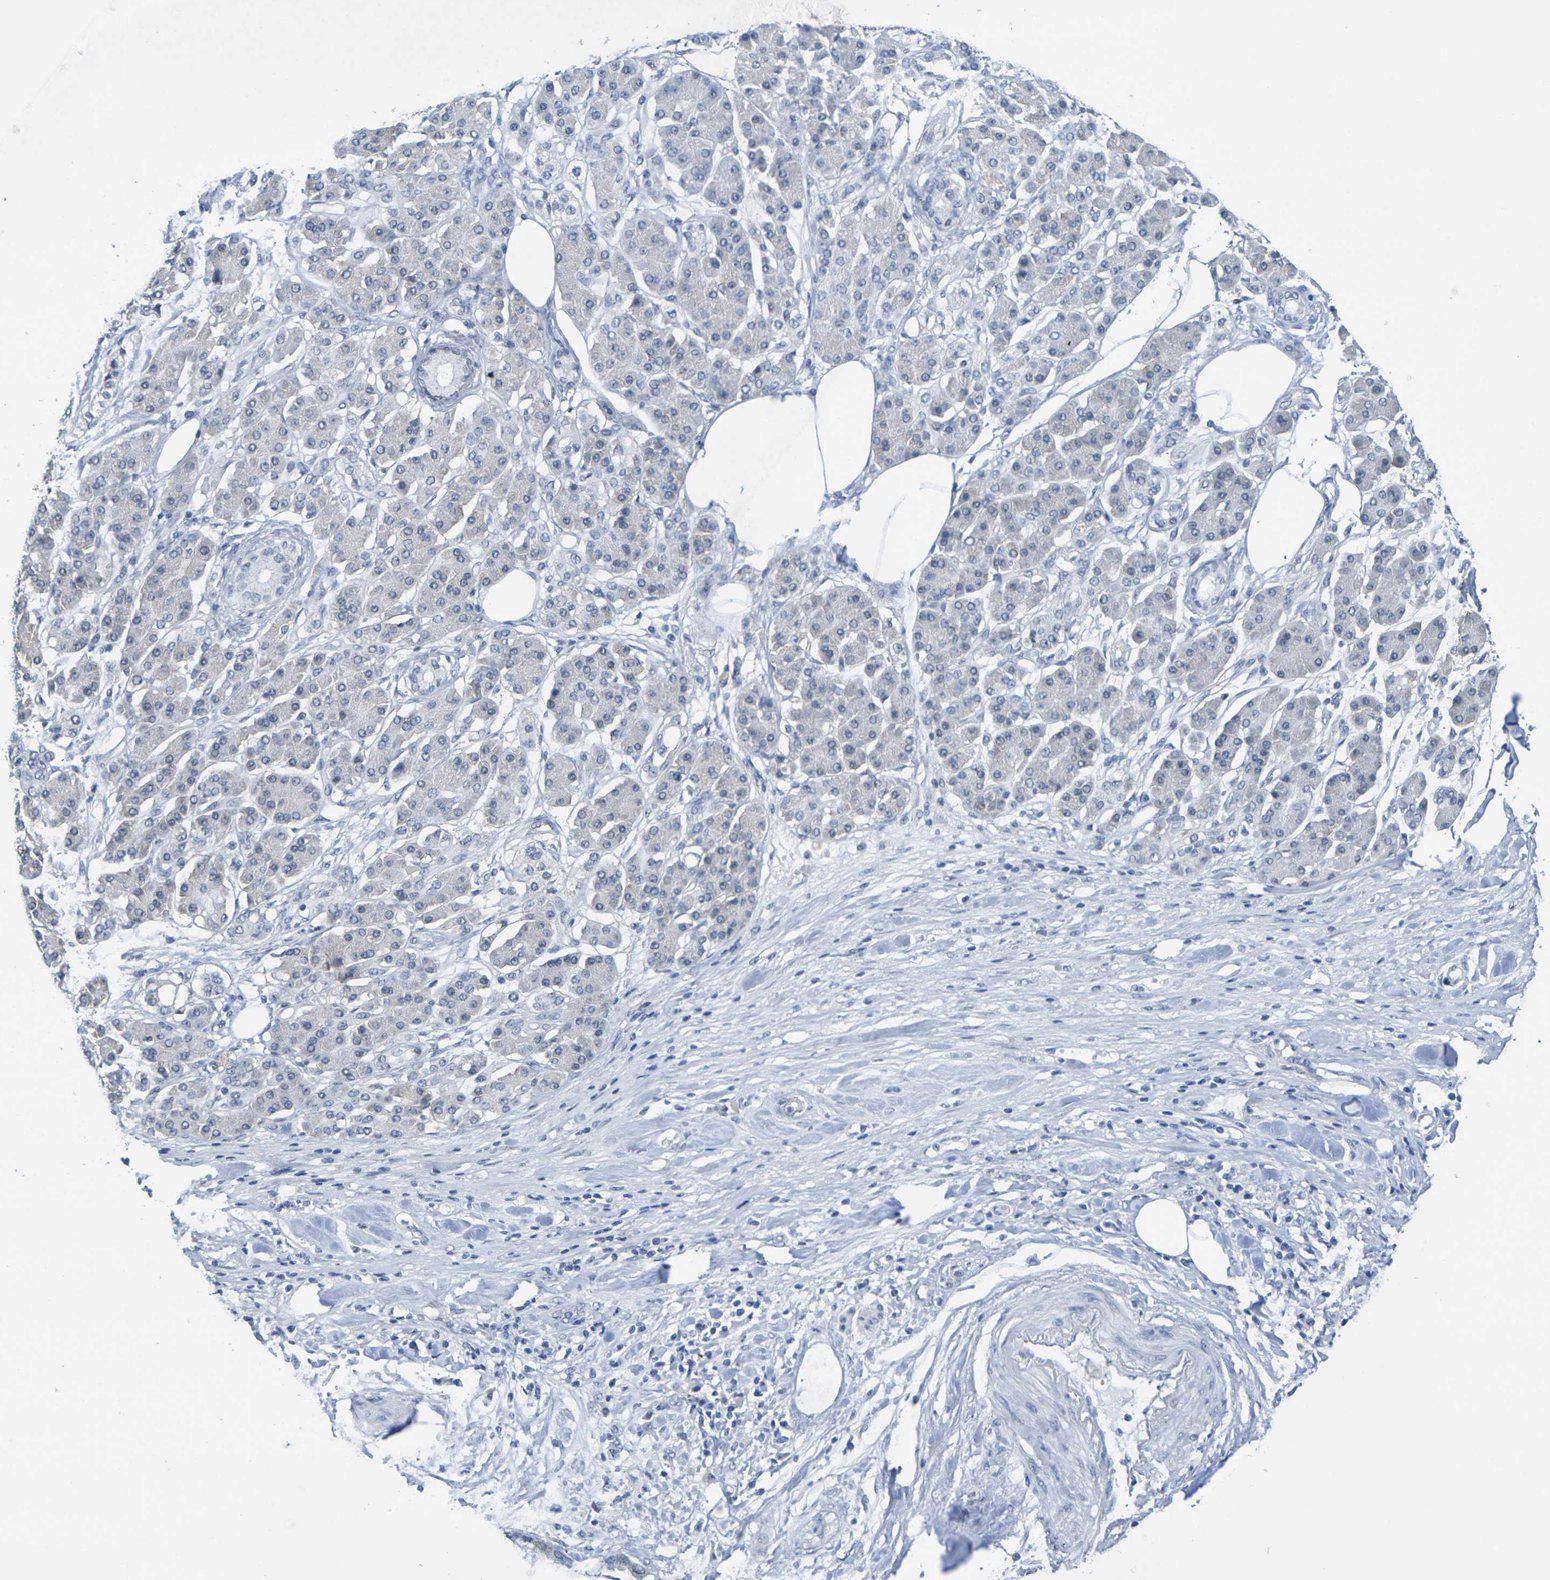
{"staining": {"intensity": "weak", "quantity": "<25%", "location": "cytoplasmic/membranous"}, "tissue": "pancreatic cancer", "cell_type": "Tumor cells", "image_type": "cancer", "snomed": [{"axis": "morphology", "description": "Adenocarcinoma, NOS"}, {"axis": "morphology", "description": "Adenocarcinoma, metastatic, NOS"}, {"axis": "topography", "description": "Lymph node"}, {"axis": "topography", "description": "Pancreas"}, {"axis": "topography", "description": "Duodenum"}], "caption": "A high-resolution micrograph shows IHC staining of metastatic adenocarcinoma (pancreatic), which exhibits no significant positivity in tumor cells.", "gene": "CHRNB1", "patient": {"sex": "female", "age": 64}}